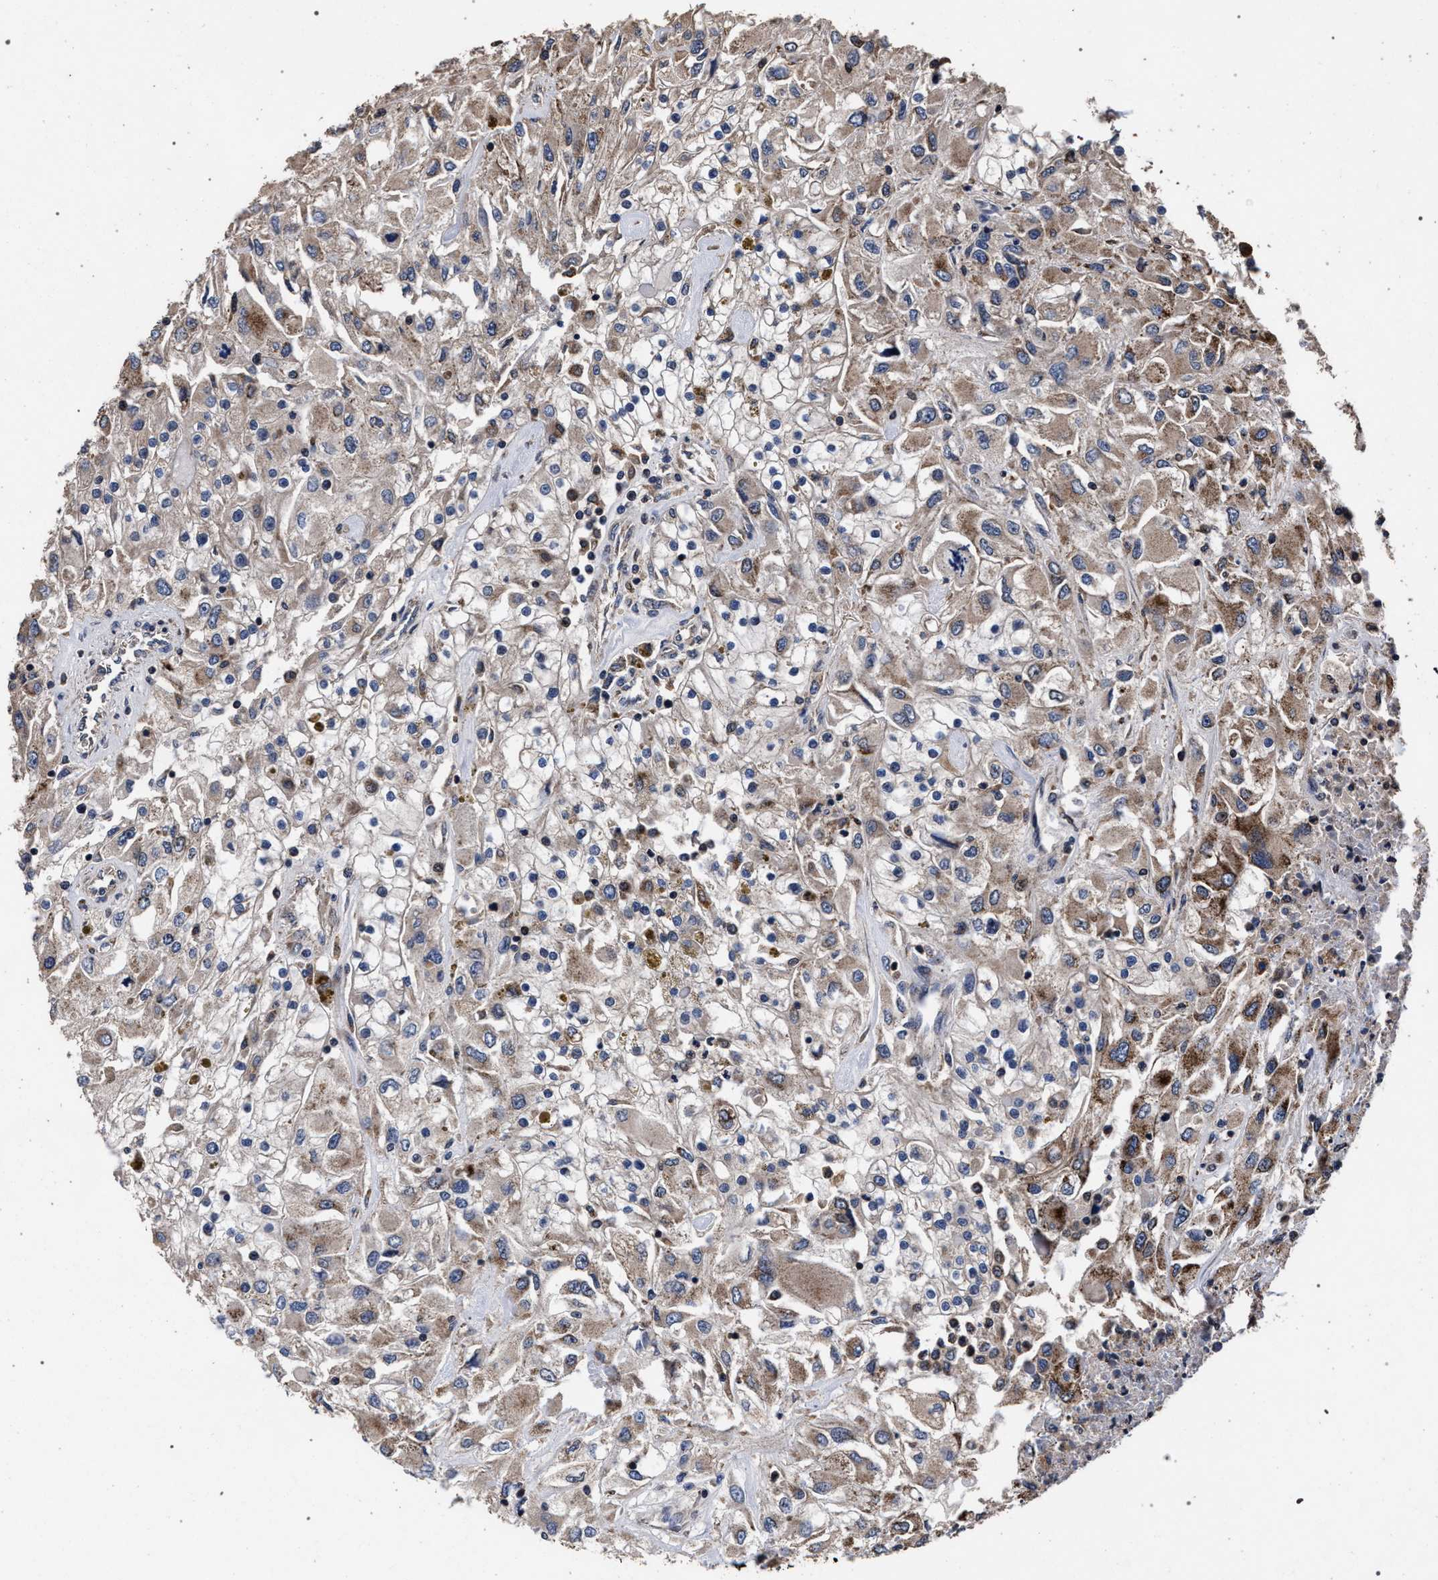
{"staining": {"intensity": "moderate", "quantity": ">75%", "location": "cytoplasmic/membranous"}, "tissue": "renal cancer", "cell_type": "Tumor cells", "image_type": "cancer", "snomed": [{"axis": "morphology", "description": "Adenocarcinoma, NOS"}, {"axis": "topography", "description": "Kidney"}], "caption": "High-magnification brightfield microscopy of adenocarcinoma (renal) stained with DAB (3,3'-diaminobenzidine) (brown) and counterstained with hematoxylin (blue). tumor cells exhibit moderate cytoplasmic/membranous staining is present in approximately>75% of cells.", "gene": "ACOX1", "patient": {"sex": "female", "age": 52}}